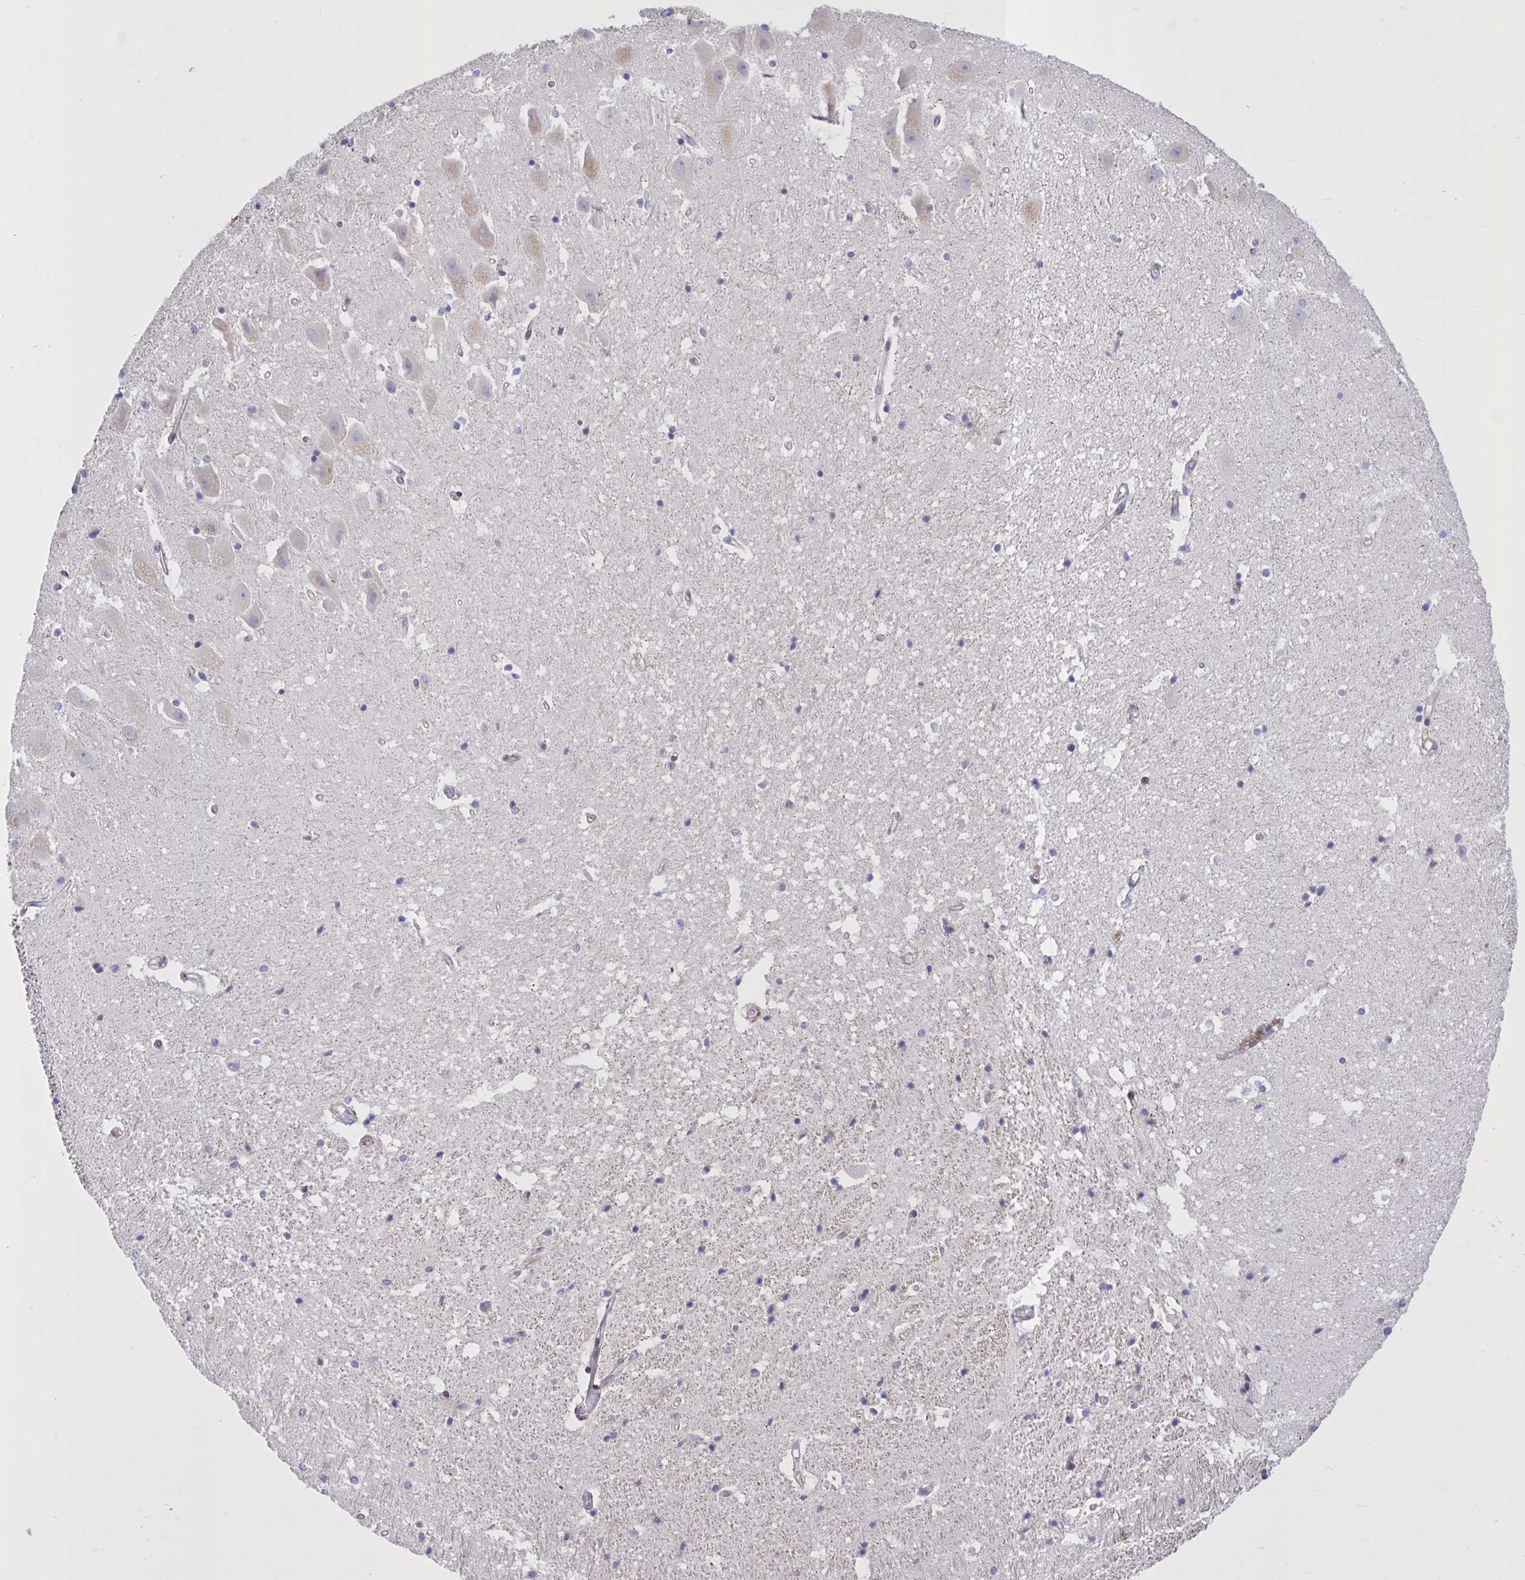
{"staining": {"intensity": "negative", "quantity": "none", "location": "none"}, "tissue": "hippocampus", "cell_type": "Glial cells", "image_type": "normal", "snomed": [{"axis": "morphology", "description": "Normal tissue, NOS"}, {"axis": "topography", "description": "Hippocampus"}], "caption": "Glial cells are negative for brown protein staining in benign hippocampus. (DAB (3,3'-diaminobenzidine) immunohistochemistry (IHC) visualized using brightfield microscopy, high magnification).", "gene": "MRGPRX2", "patient": {"sex": "male", "age": 63}}